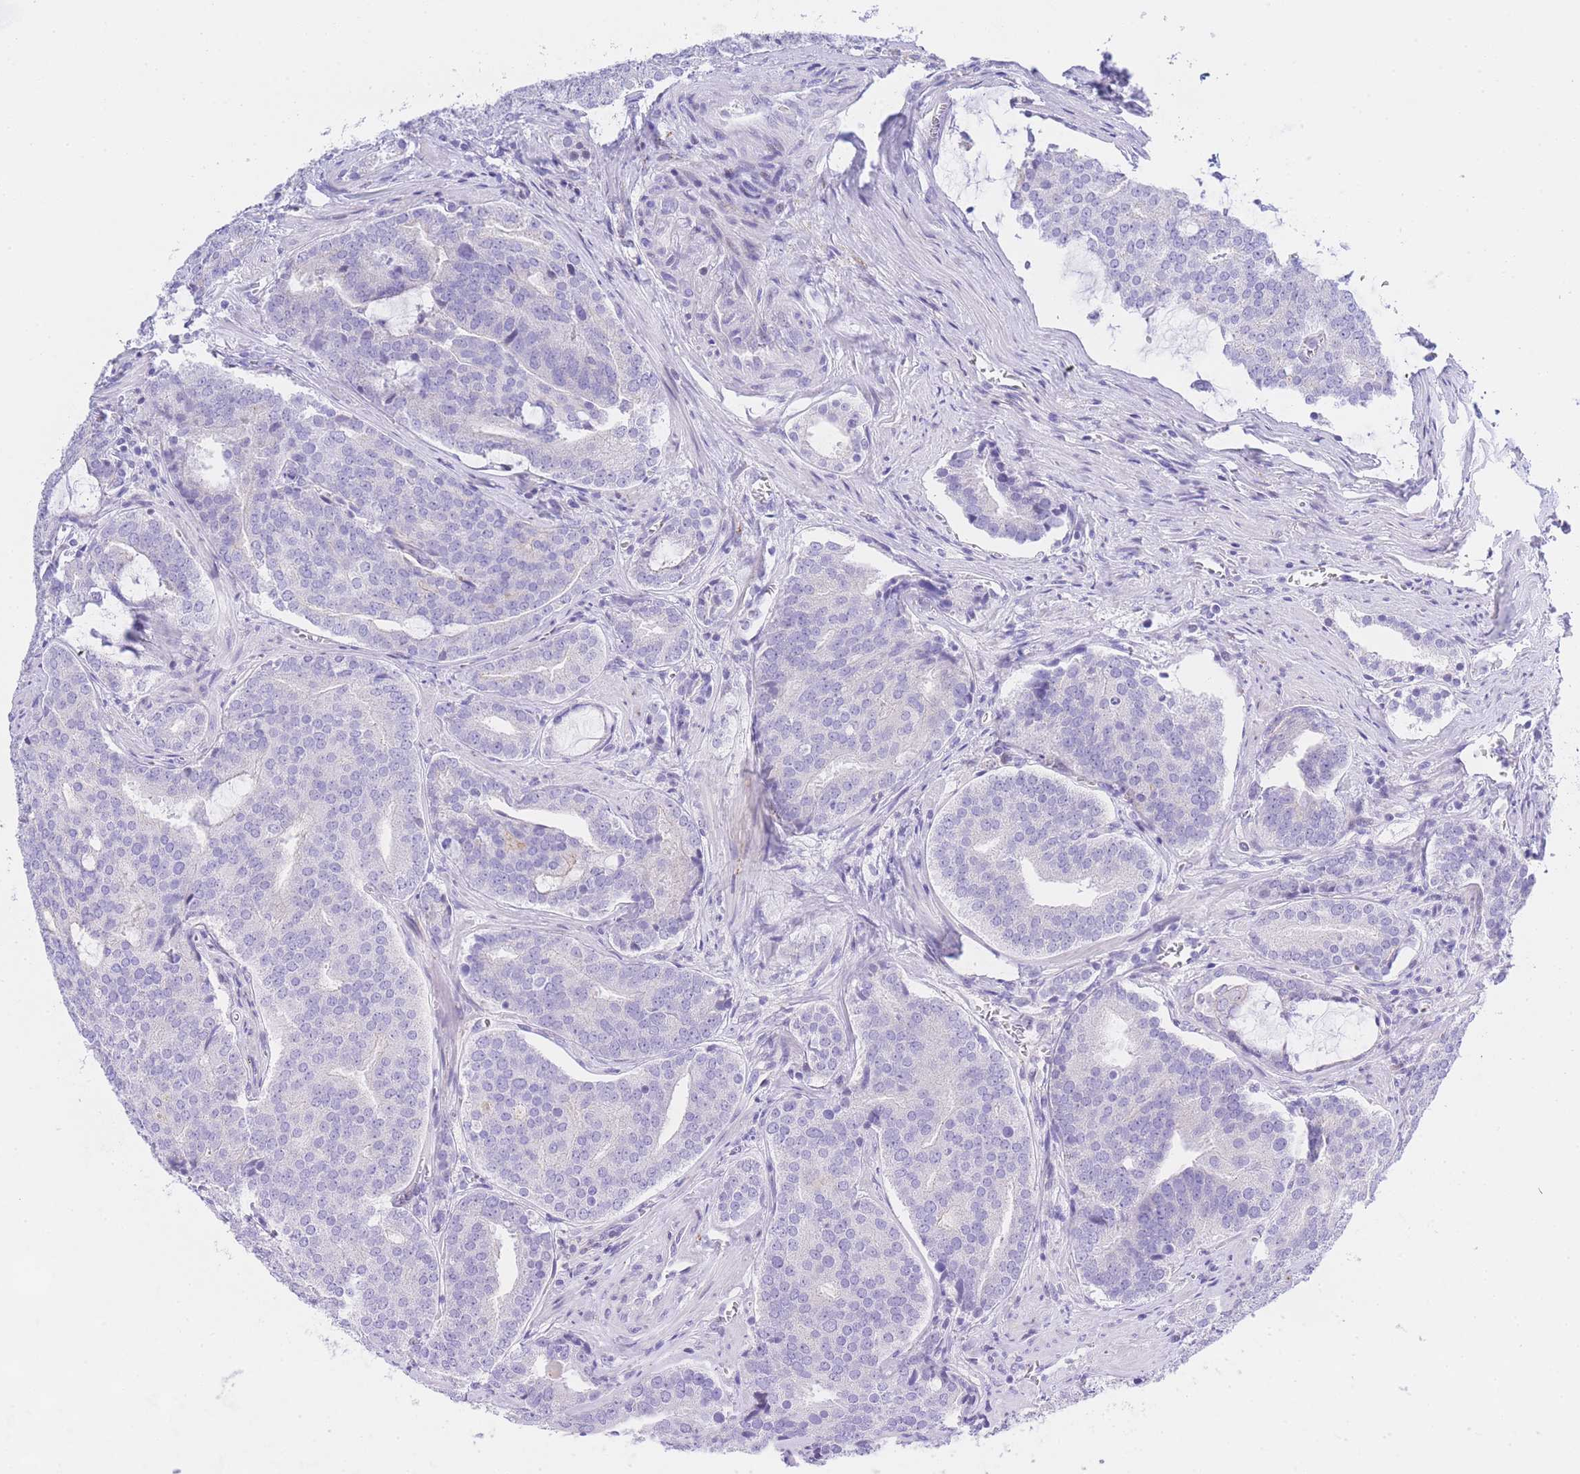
{"staining": {"intensity": "negative", "quantity": "none", "location": "none"}, "tissue": "prostate cancer", "cell_type": "Tumor cells", "image_type": "cancer", "snomed": [{"axis": "morphology", "description": "Adenocarcinoma, High grade"}, {"axis": "topography", "description": "Prostate"}], "caption": "The histopathology image shows no staining of tumor cells in prostate cancer (high-grade adenocarcinoma). (DAB (3,3'-diaminobenzidine) immunohistochemistry with hematoxylin counter stain).", "gene": "TIFAB", "patient": {"sex": "male", "age": 55}}